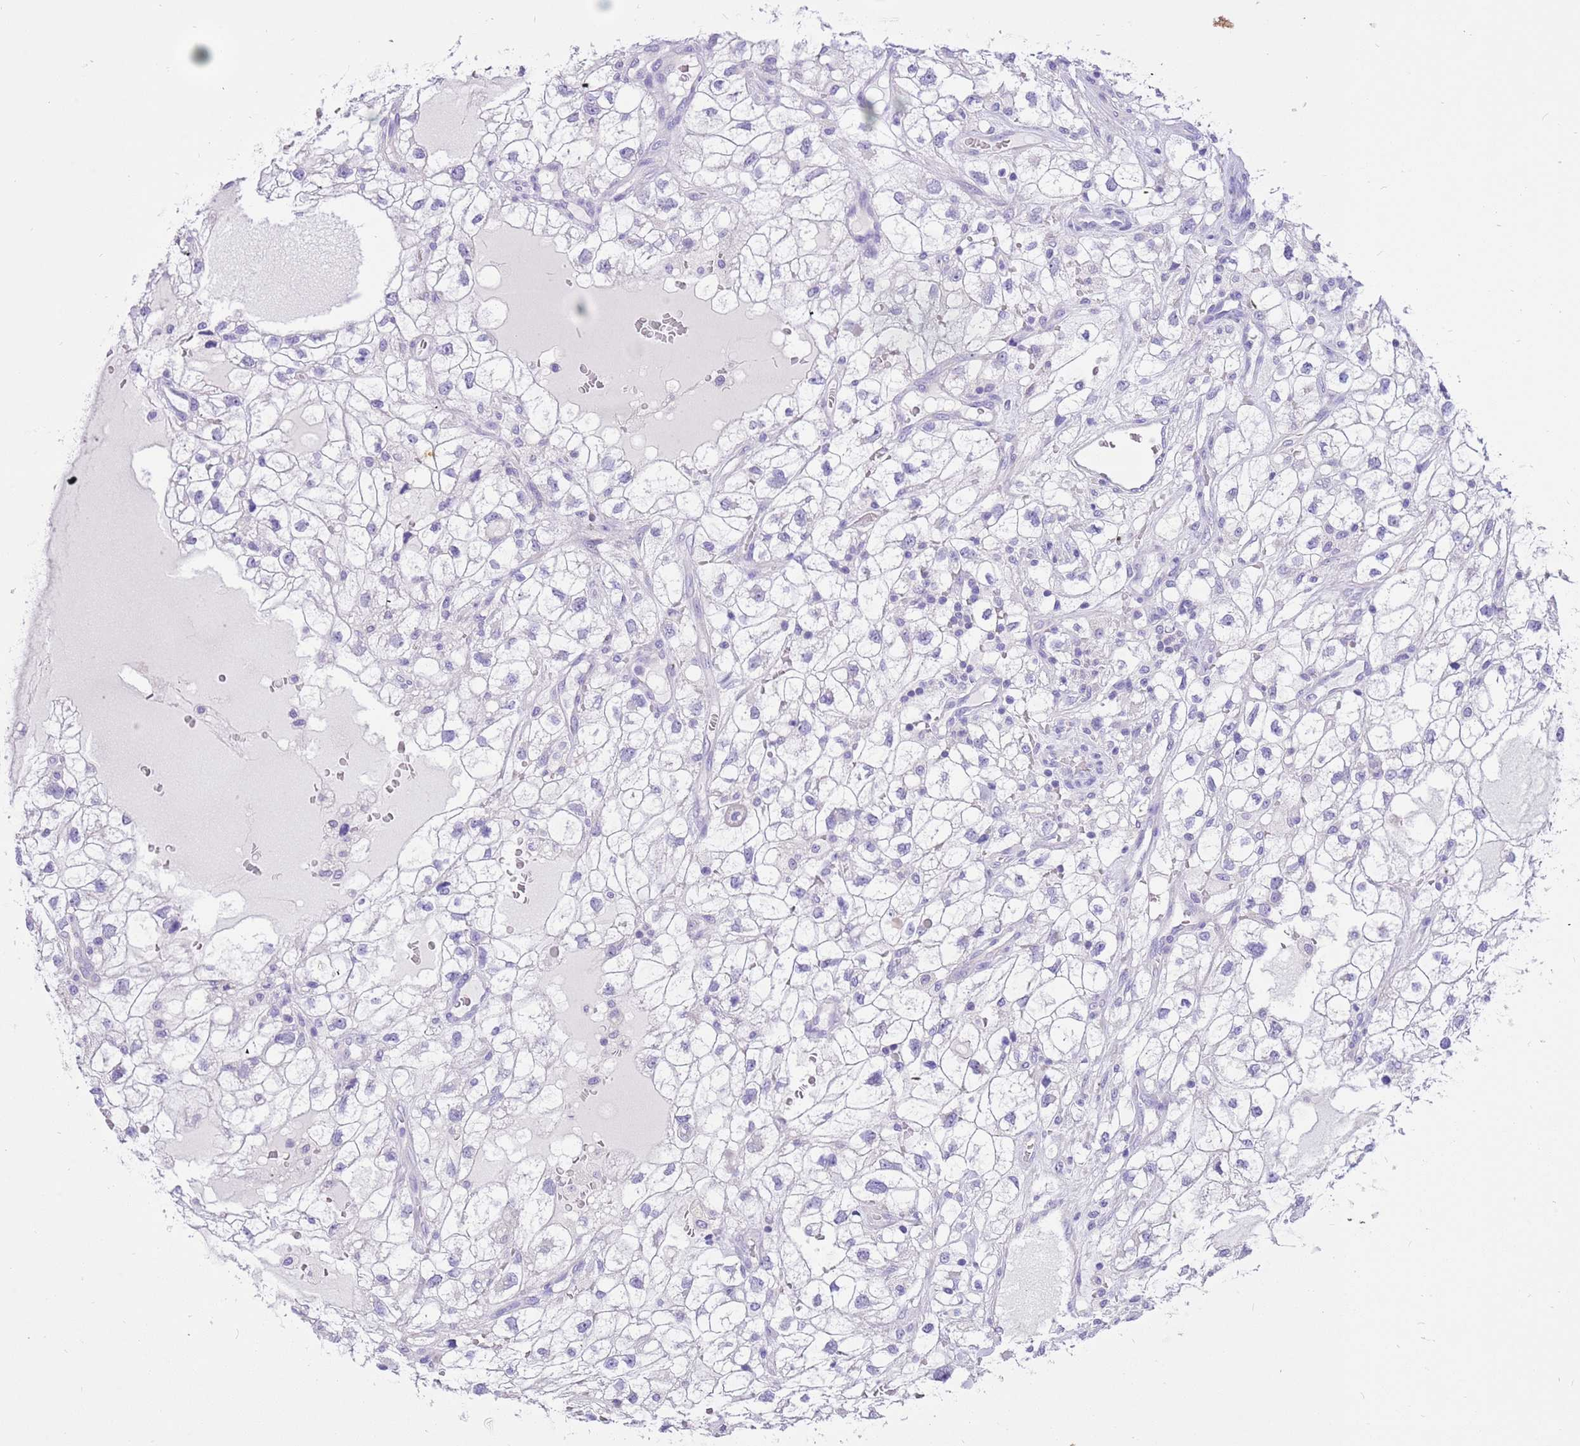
{"staining": {"intensity": "negative", "quantity": "none", "location": "none"}, "tissue": "renal cancer", "cell_type": "Tumor cells", "image_type": "cancer", "snomed": [{"axis": "morphology", "description": "Adenocarcinoma, NOS"}, {"axis": "topography", "description": "Kidney"}], "caption": "DAB (3,3'-diaminobenzidine) immunohistochemical staining of renal cancer reveals no significant positivity in tumor cells.", "gene": "R3HDM4", "patient": {"sex": "male", "age": 59}}